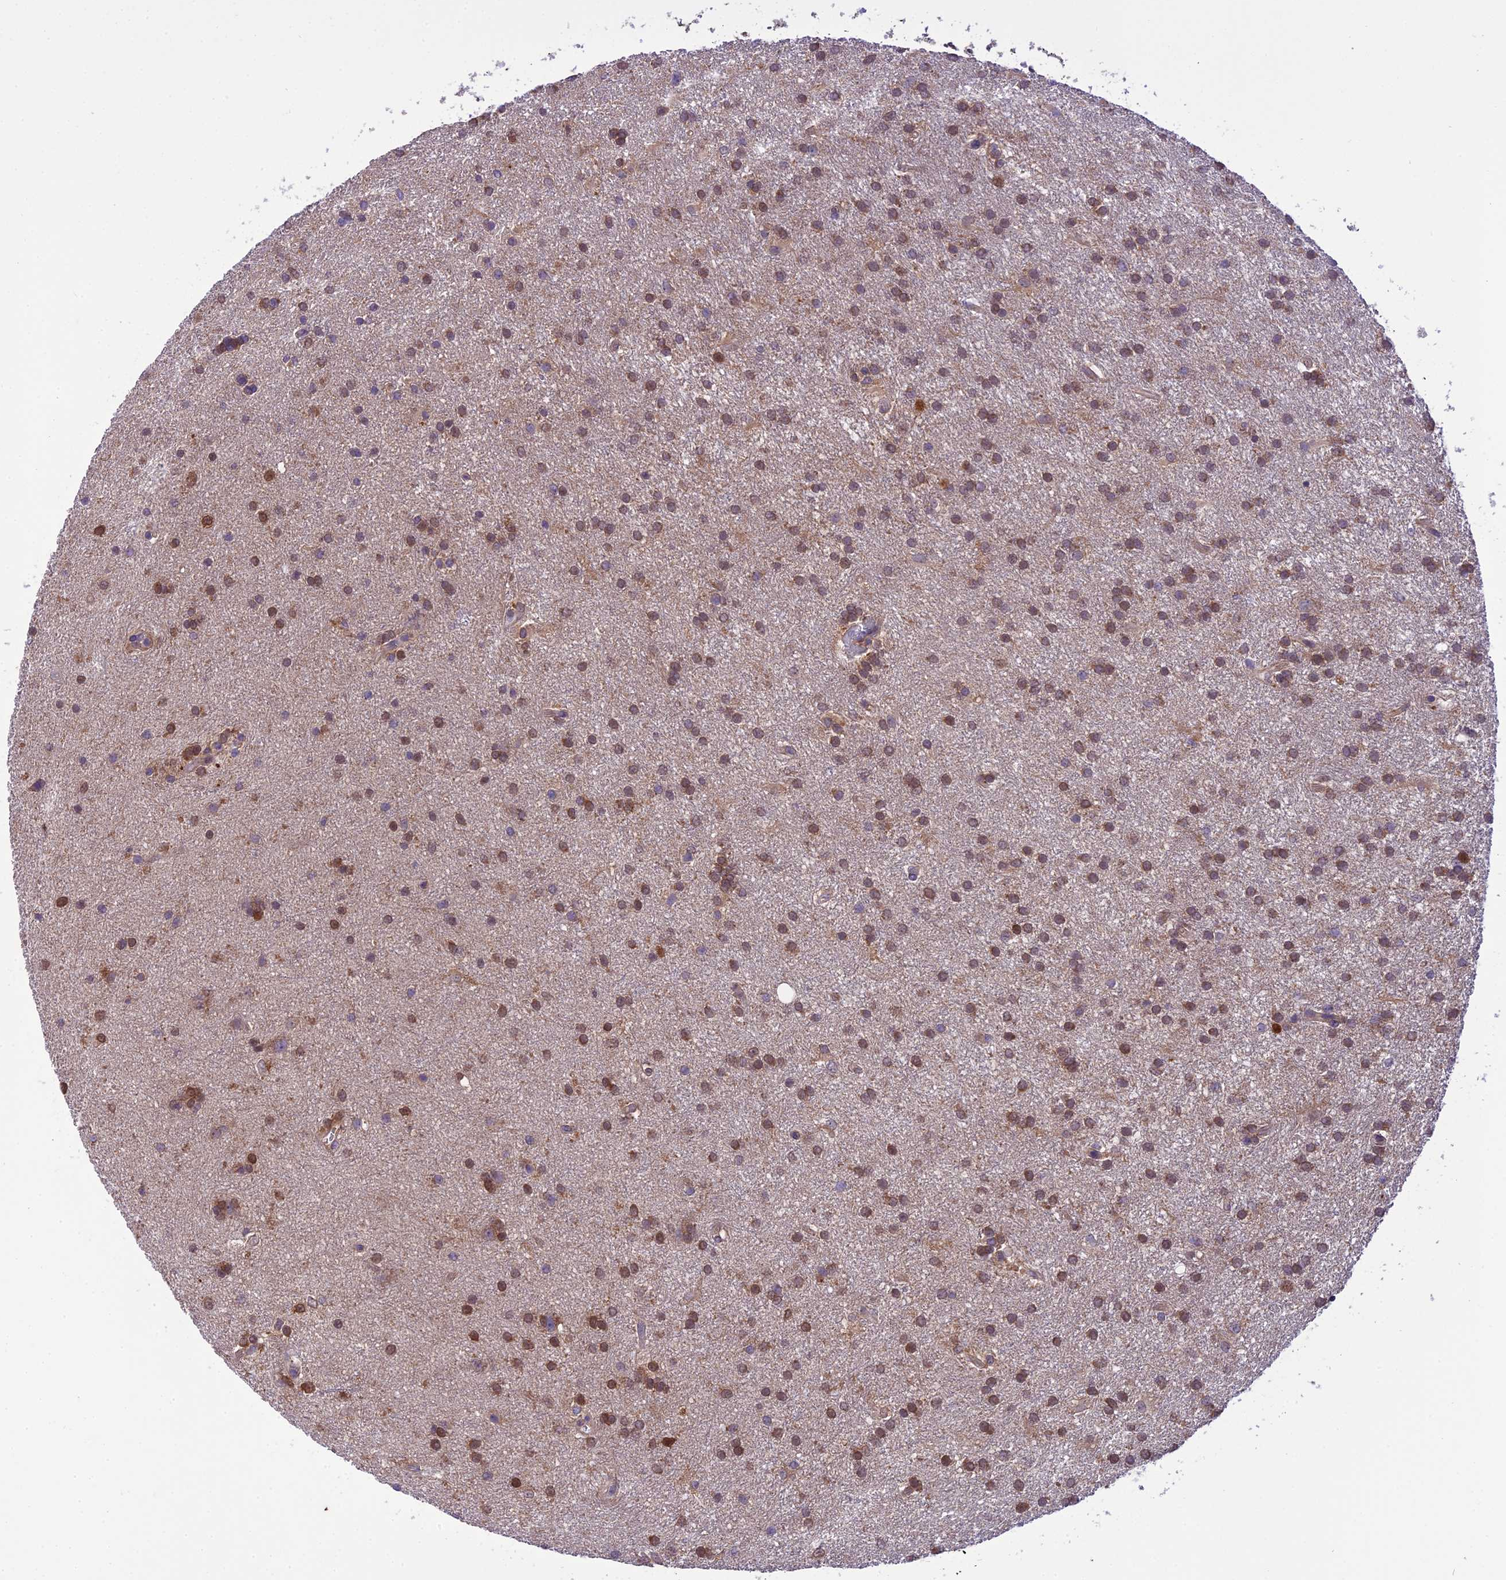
{"staining": {"intensity": "moderate", "quantity": ">75%", "location": "cytoplasmic/membranous"}, "tissue": "glioma", "cell_type": "Tumor cells", "image_type": "cancer", "snomed": [{"axis": "morphology", "description": "Glioma, malignant, Low grade"}, {"axis": "topography", "description": "Brain"}], "caption": "This photomicrograph displays IHC staining of human glioma, with medium moderate cytoplasmic/membranous expression in about >75% of tumor cells.", "gene": "BORCS6", "patient": {"sex": "male", "age": 66}}